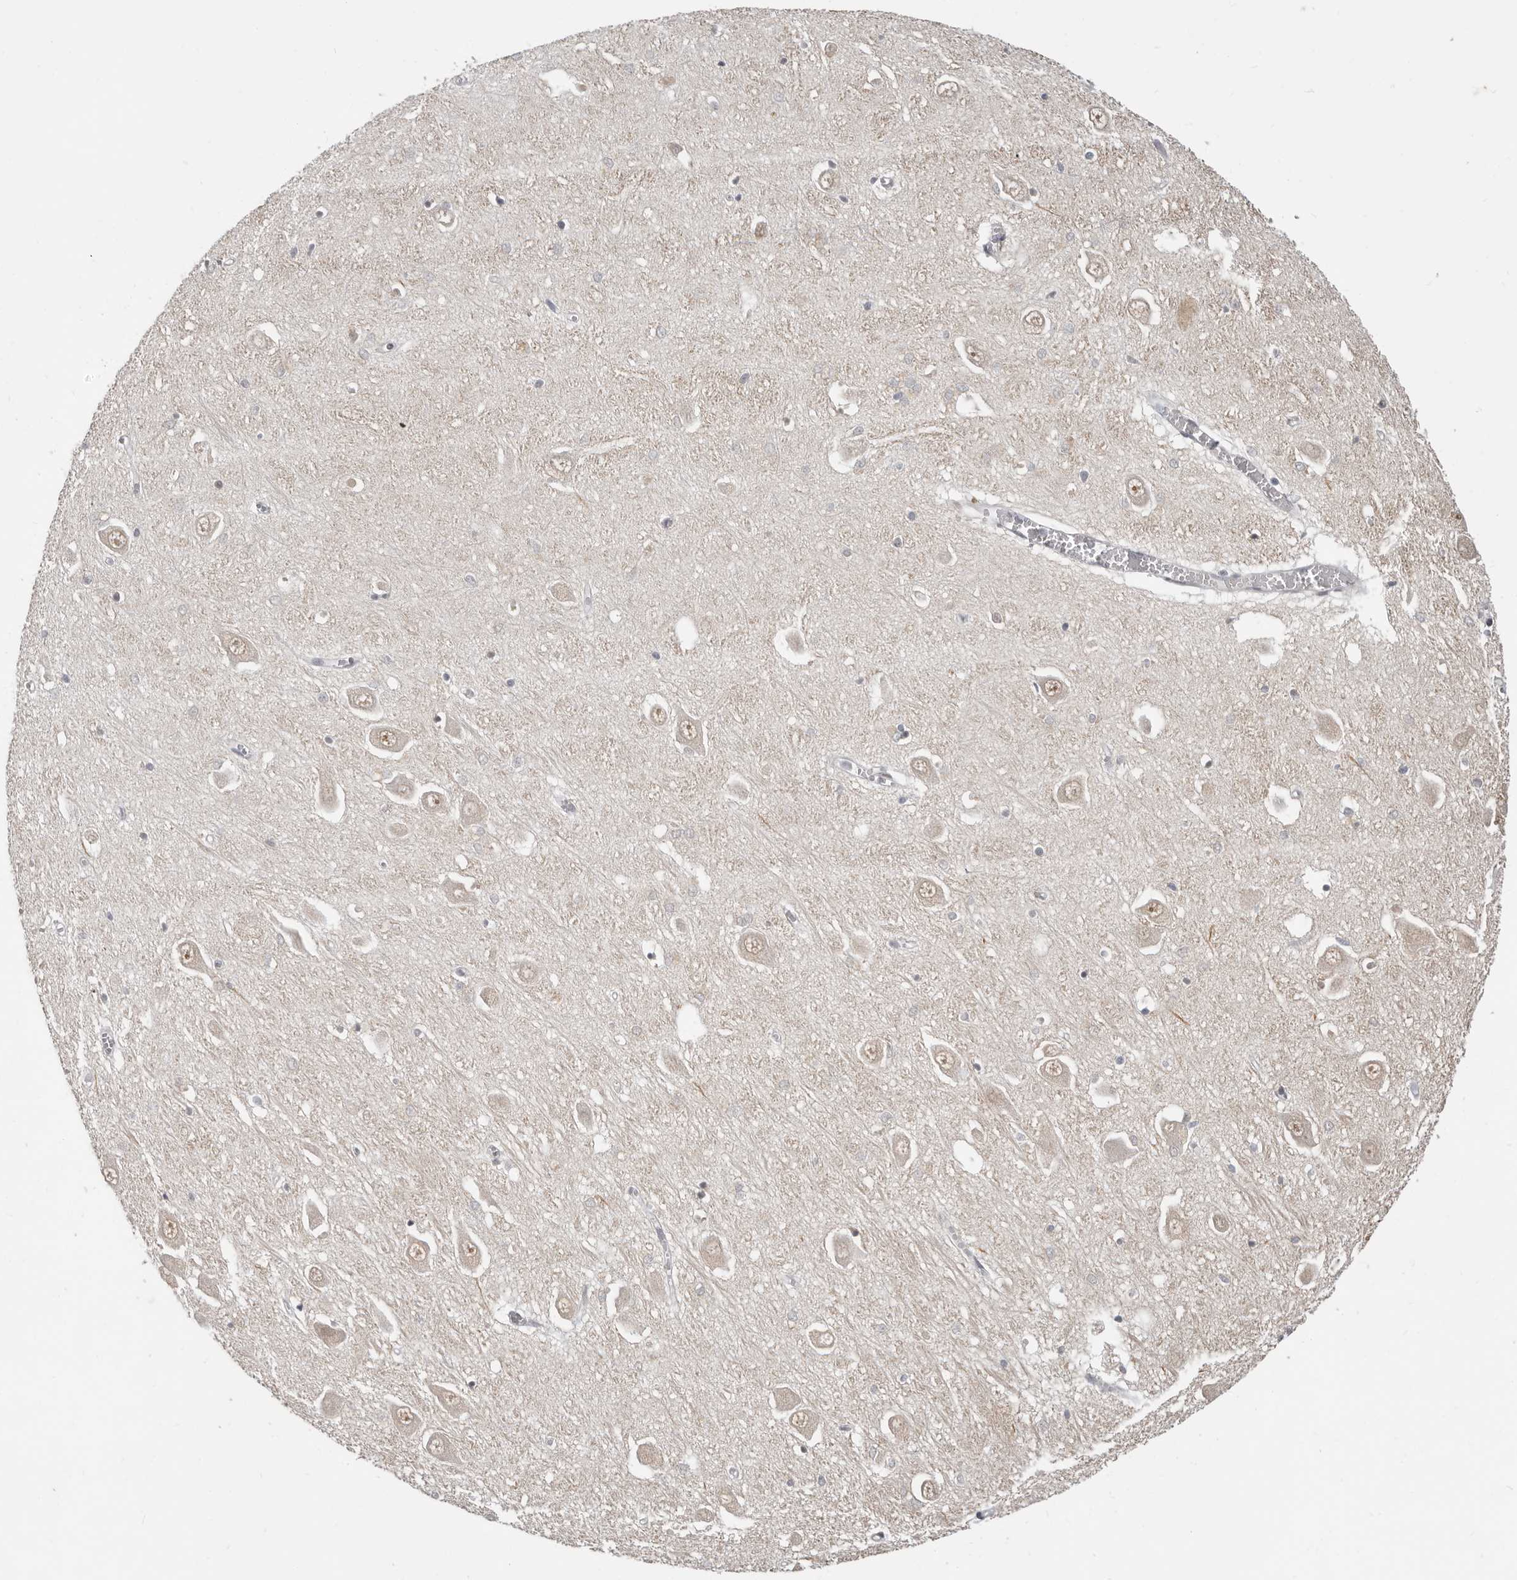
{"staining": {"intensity": "negative", "quantity": "none", "location": "none"}, "tissue": "hippocampus", "cell_type": "Glial cells", "image_type": "normal", "snomed": [{"axis": "morphology", "description": "Normal tissue, NOS"}, {"axis": "topography", "description": "Hippocampus"}], "caption": "Immunohistochemical staining of unremarkable hippocampus demonstrates no significant staining in glial cells. The staining was performed using DAB to visualize the protein expression in brown, while the nuclei were stained in blue with hematoxylin (Magnification: 20x).", "gene": "RFC2", "patient": {"sex": "male", "age": 70}}